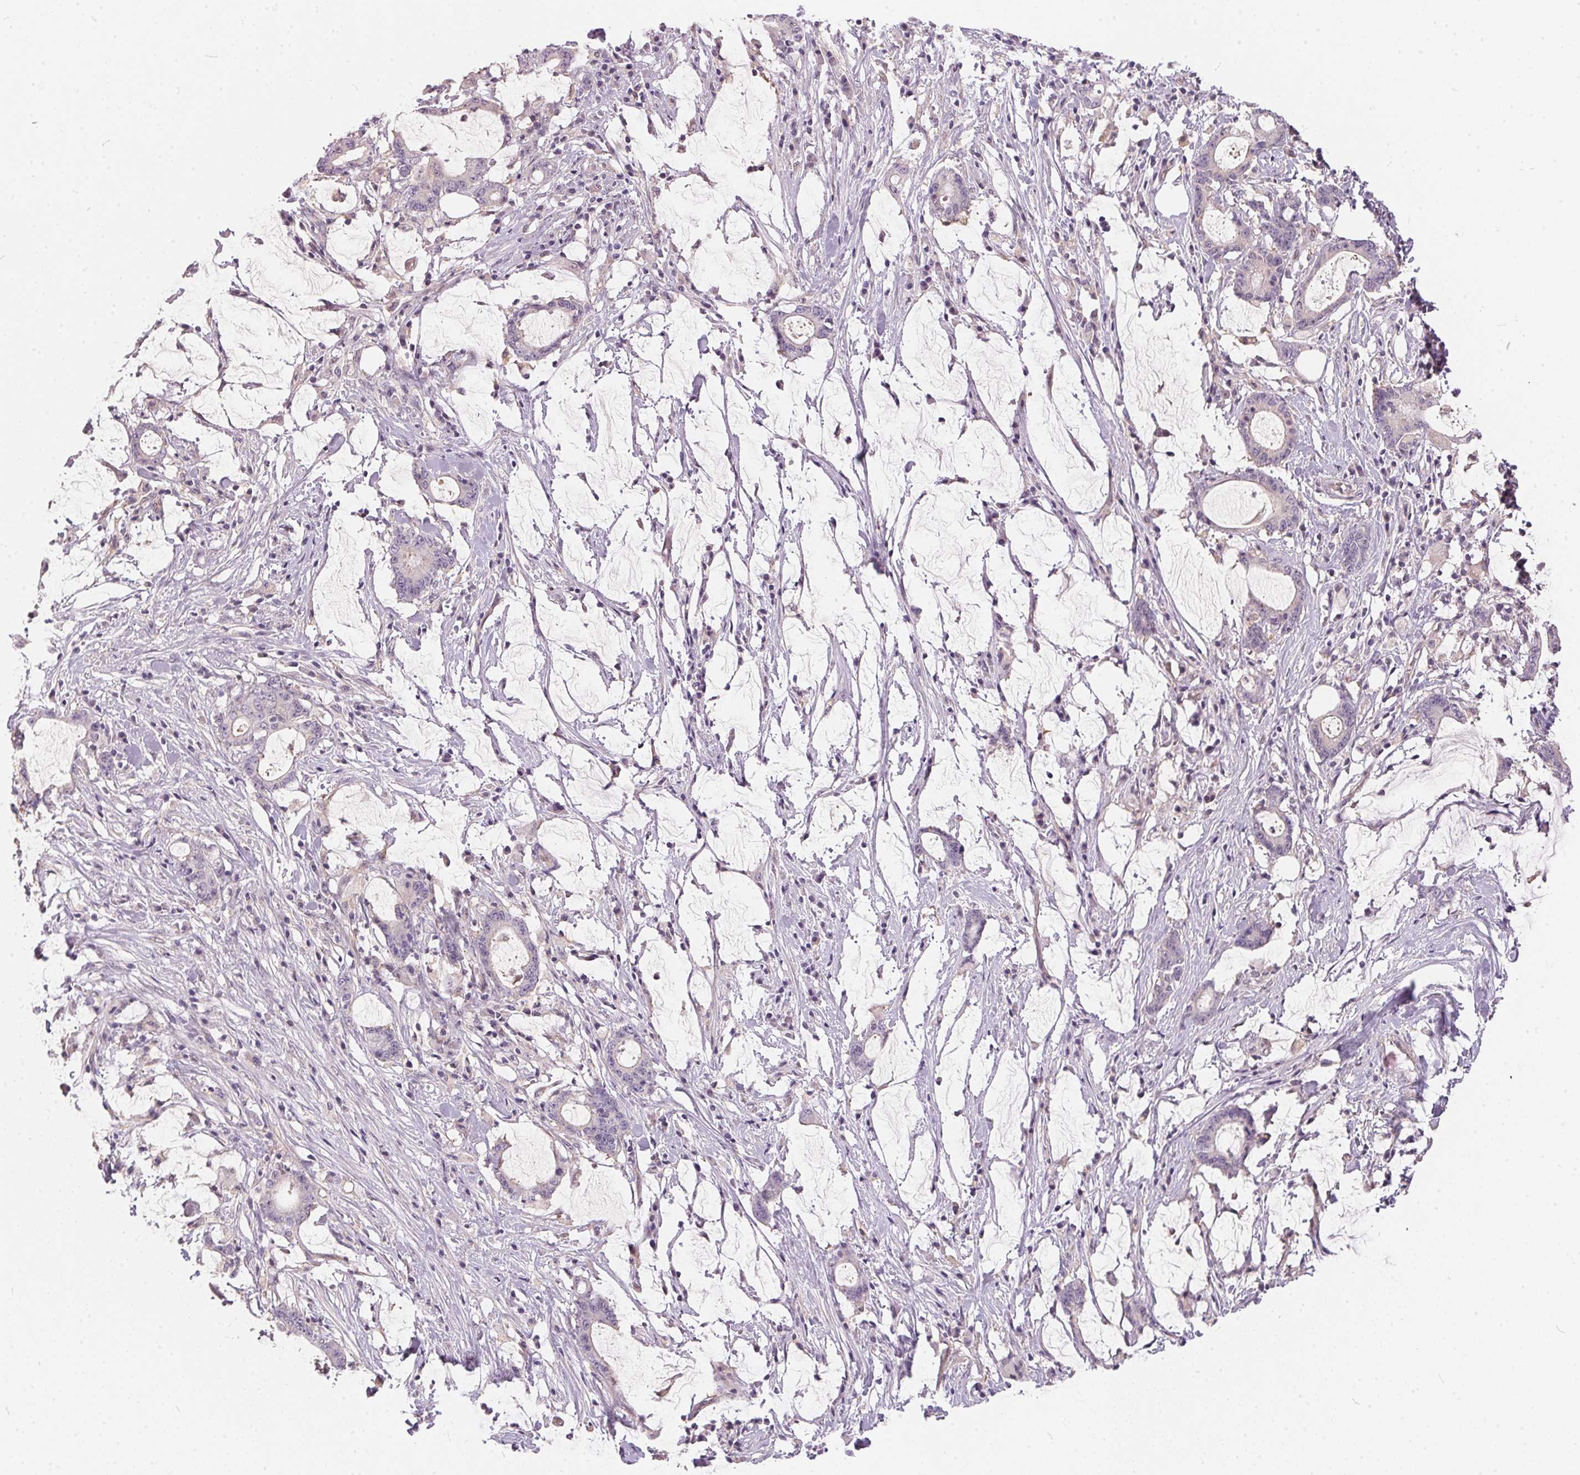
{"staining": {"intensity": "negative", "quantity": "none", "location": "none"}, "tissue": "stomach cancer", "cell_type": "Tumor cells", "image_type": "cancer", "snomed": [{"axis": "morphology", "description": "Adenocarcinoma, NOS"}, {"axis": "topography", "description": "Stomach, upper"}], "caption": "Tumor cells are negative for brown protein staining in stomach cancer. (Brightfield microscopy of DAB (3,3'-diaminobenzidine) immunohistochemistry (IHC) at high magnification).", "gene": "BLMH", "patient": {"sex": "male", "age": 68}}